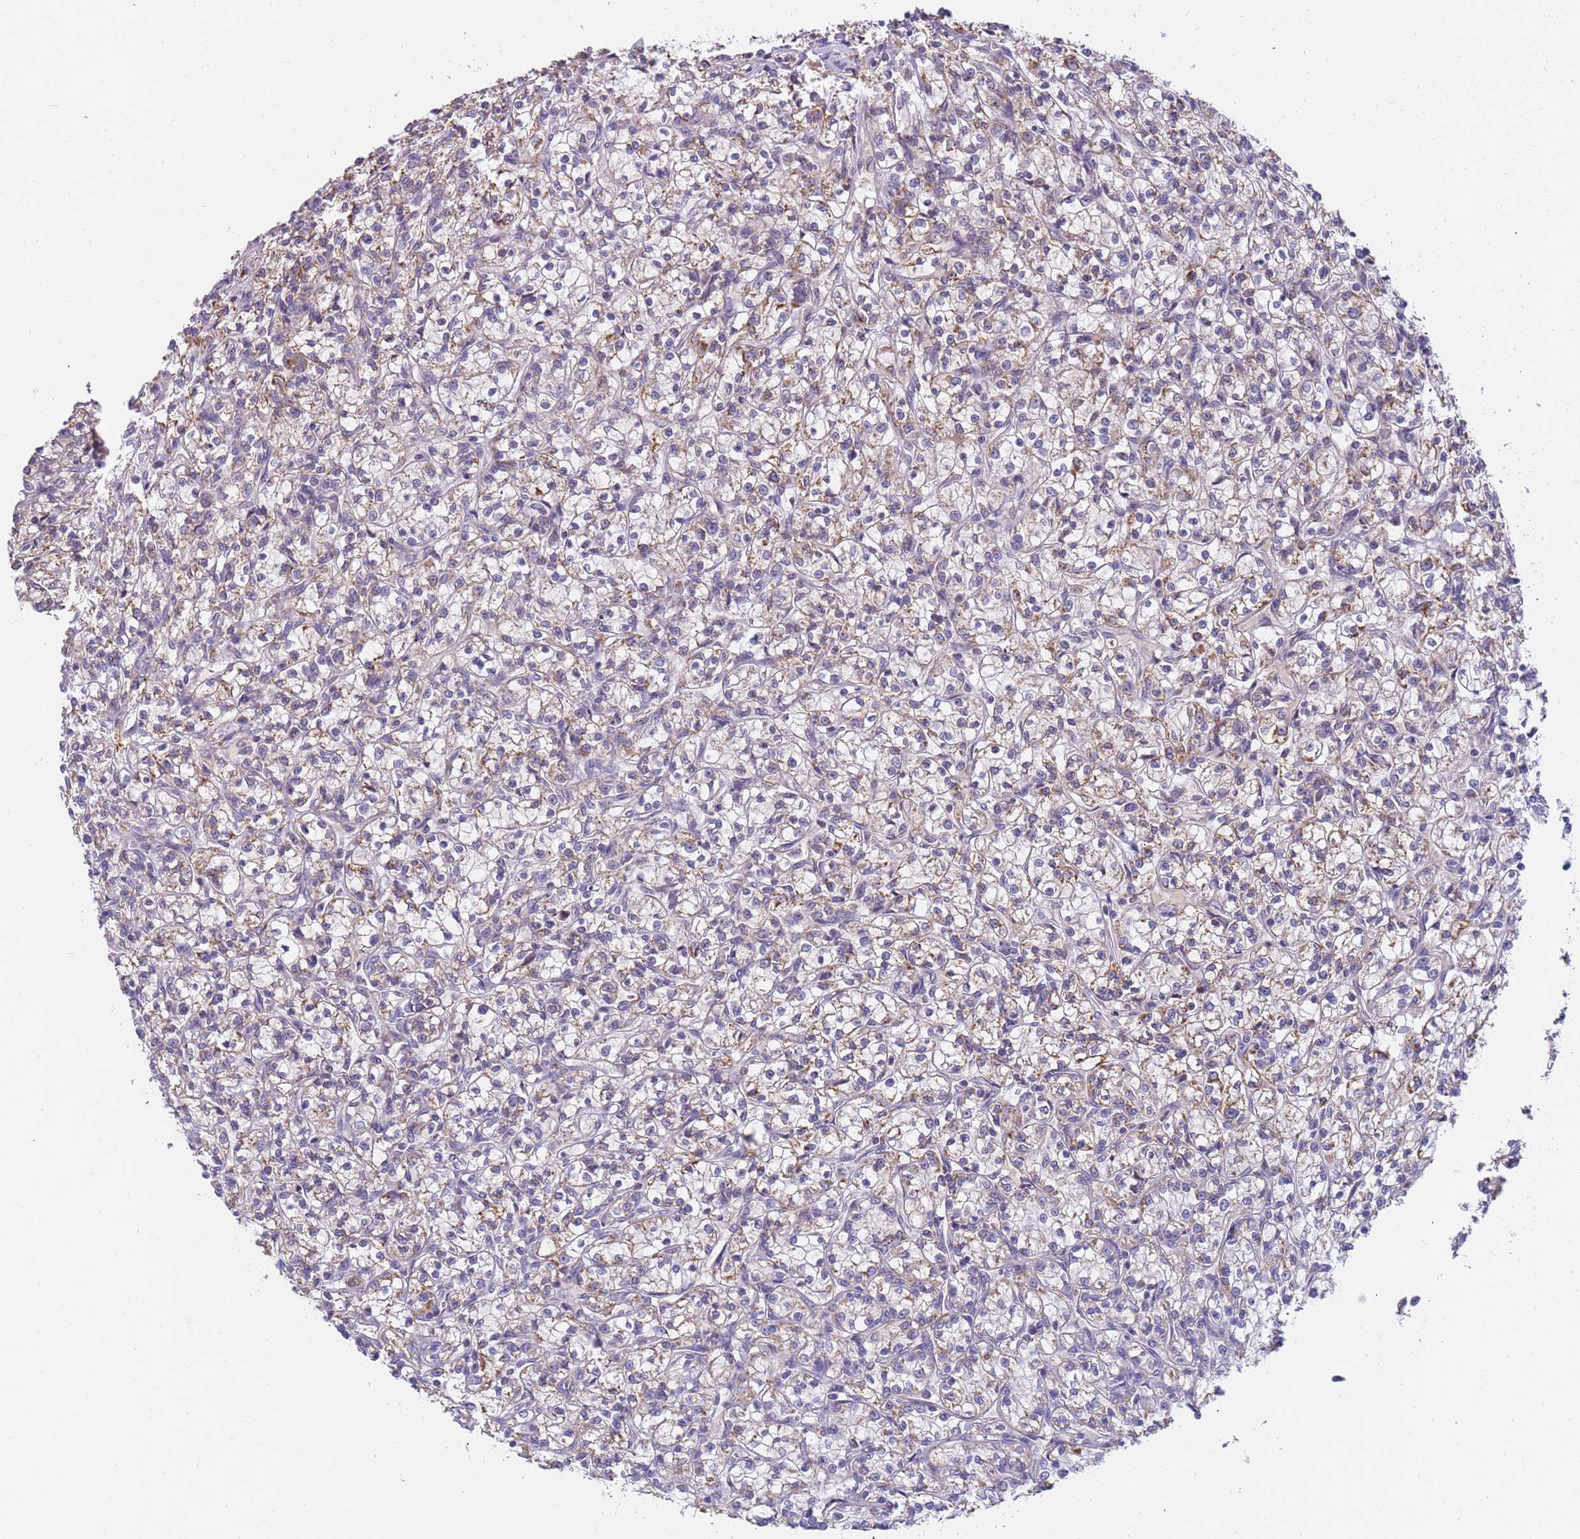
{"staining": {"intensity": "moderate", "quantity": "<25%", "location": "cytoplasmic/membranous"}, "tissue": "renal cancer", "cell_type": "Tumor cells", "image_type": "cancer", "snomed": [{"axis": "morphology", "description": "Adenocarcinoma, NOS"}, {"axis": "topography", "description": "Kidney"}], "caption": "A high-resolution micrograph shows IHC staining of renal cancer, which displays moderate cytoplasmic/membranous positivity in about <25% of tumor cells. The protein of interest is shown in brown color, while the nuclei are stained blue.", "gene": "PLCXD3", "patient": {"sex": "female", "age": 59}}